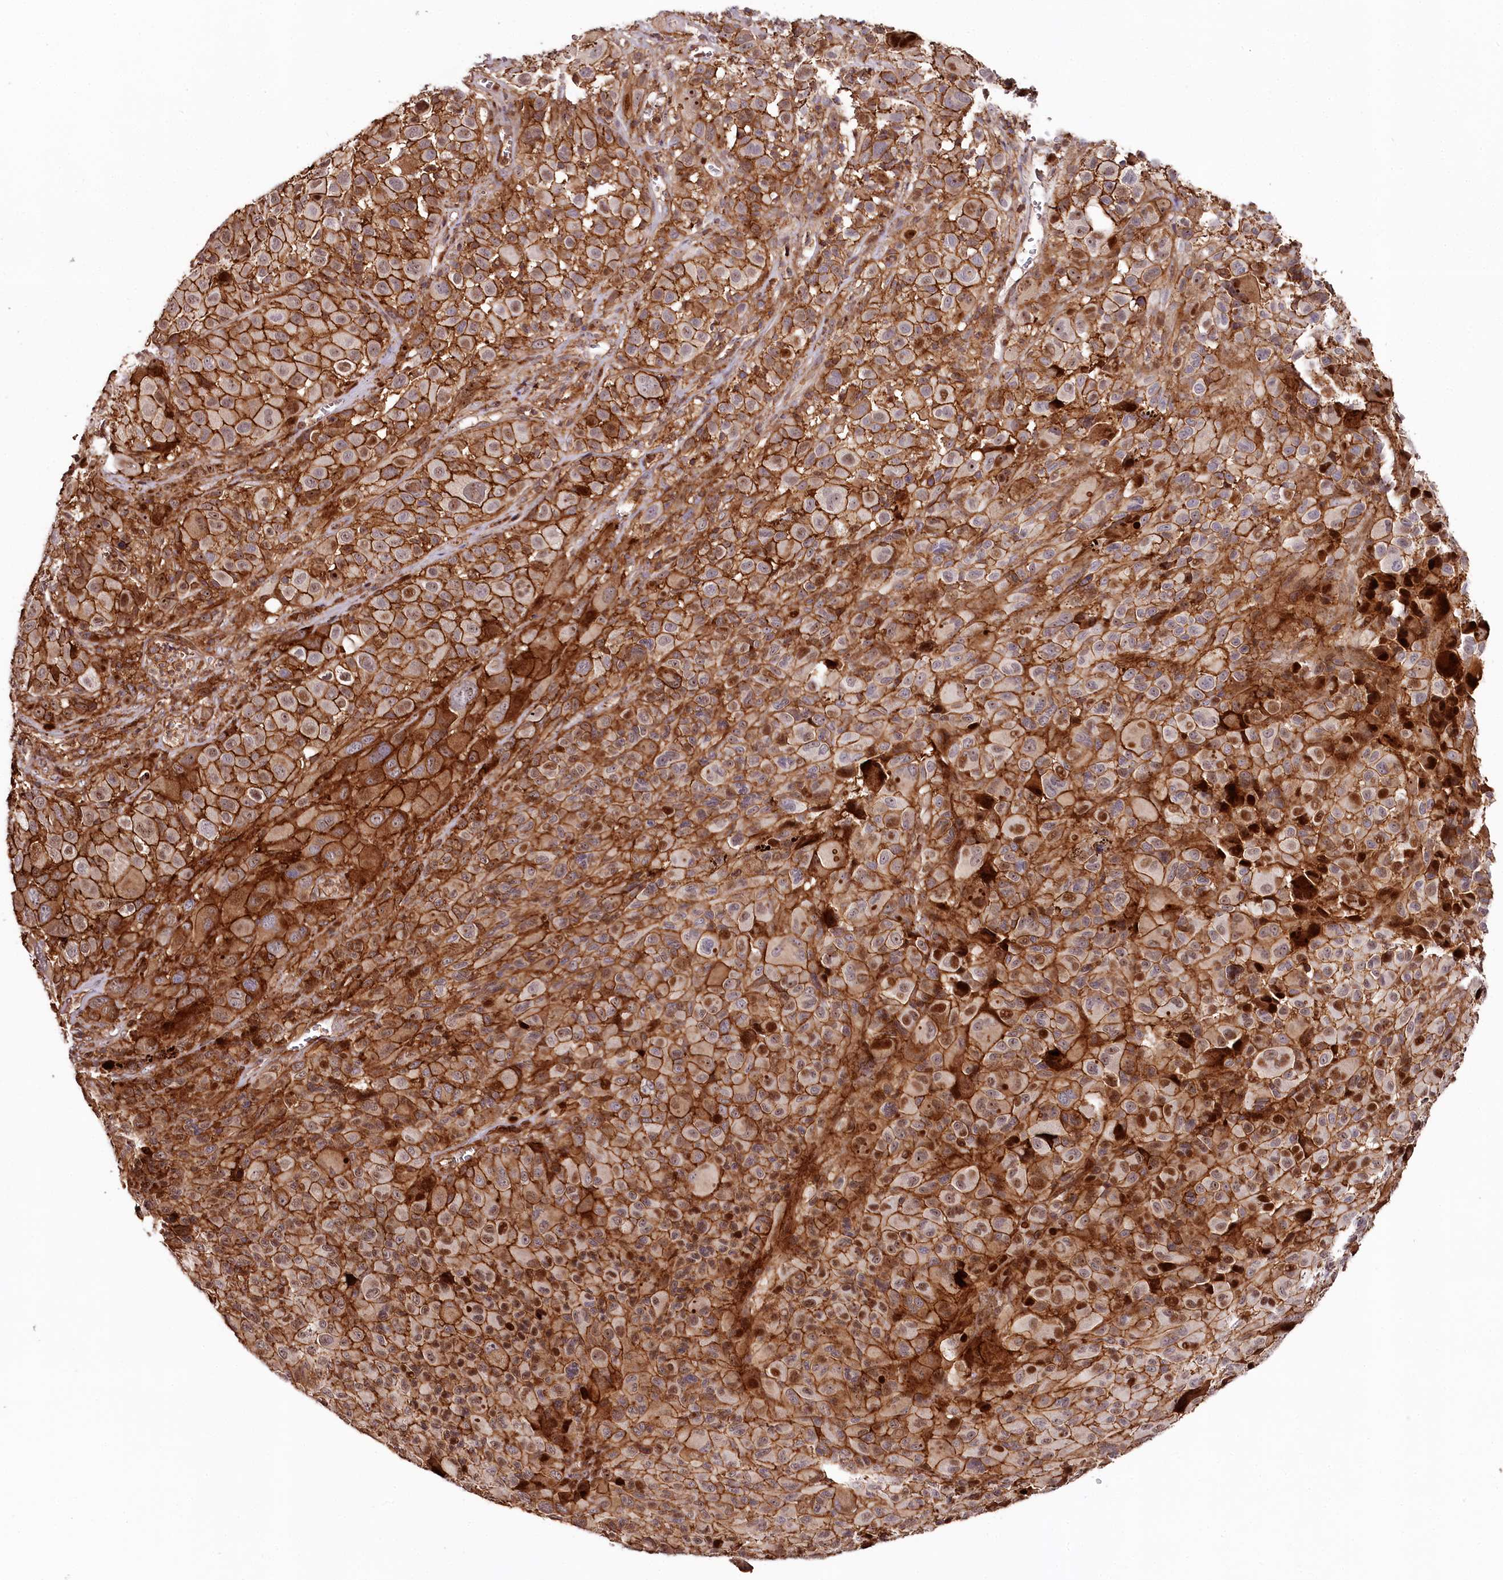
{"staining": {"intensity": "strong", "quantity": ">75%", "location": "cytoplasmic/membranous,nuclear"}, "tissue": "melanoma", "cell_type": "Tumor cells", "image_type": "cancer", "snomed": [{"axis": "morphology", "description": "Malignant melanoma, NOS"}, {"axis": "topography", "description": "Skin of trunk"}], "caption": "Protein positivity by immunohistochemistry shows strong cytoplasmic/membranous and nuclear staining in approximately >75% of tumor cells in melanoma.", "gene": "KIF14", "patient": {"sex": "male", "age": 71}}